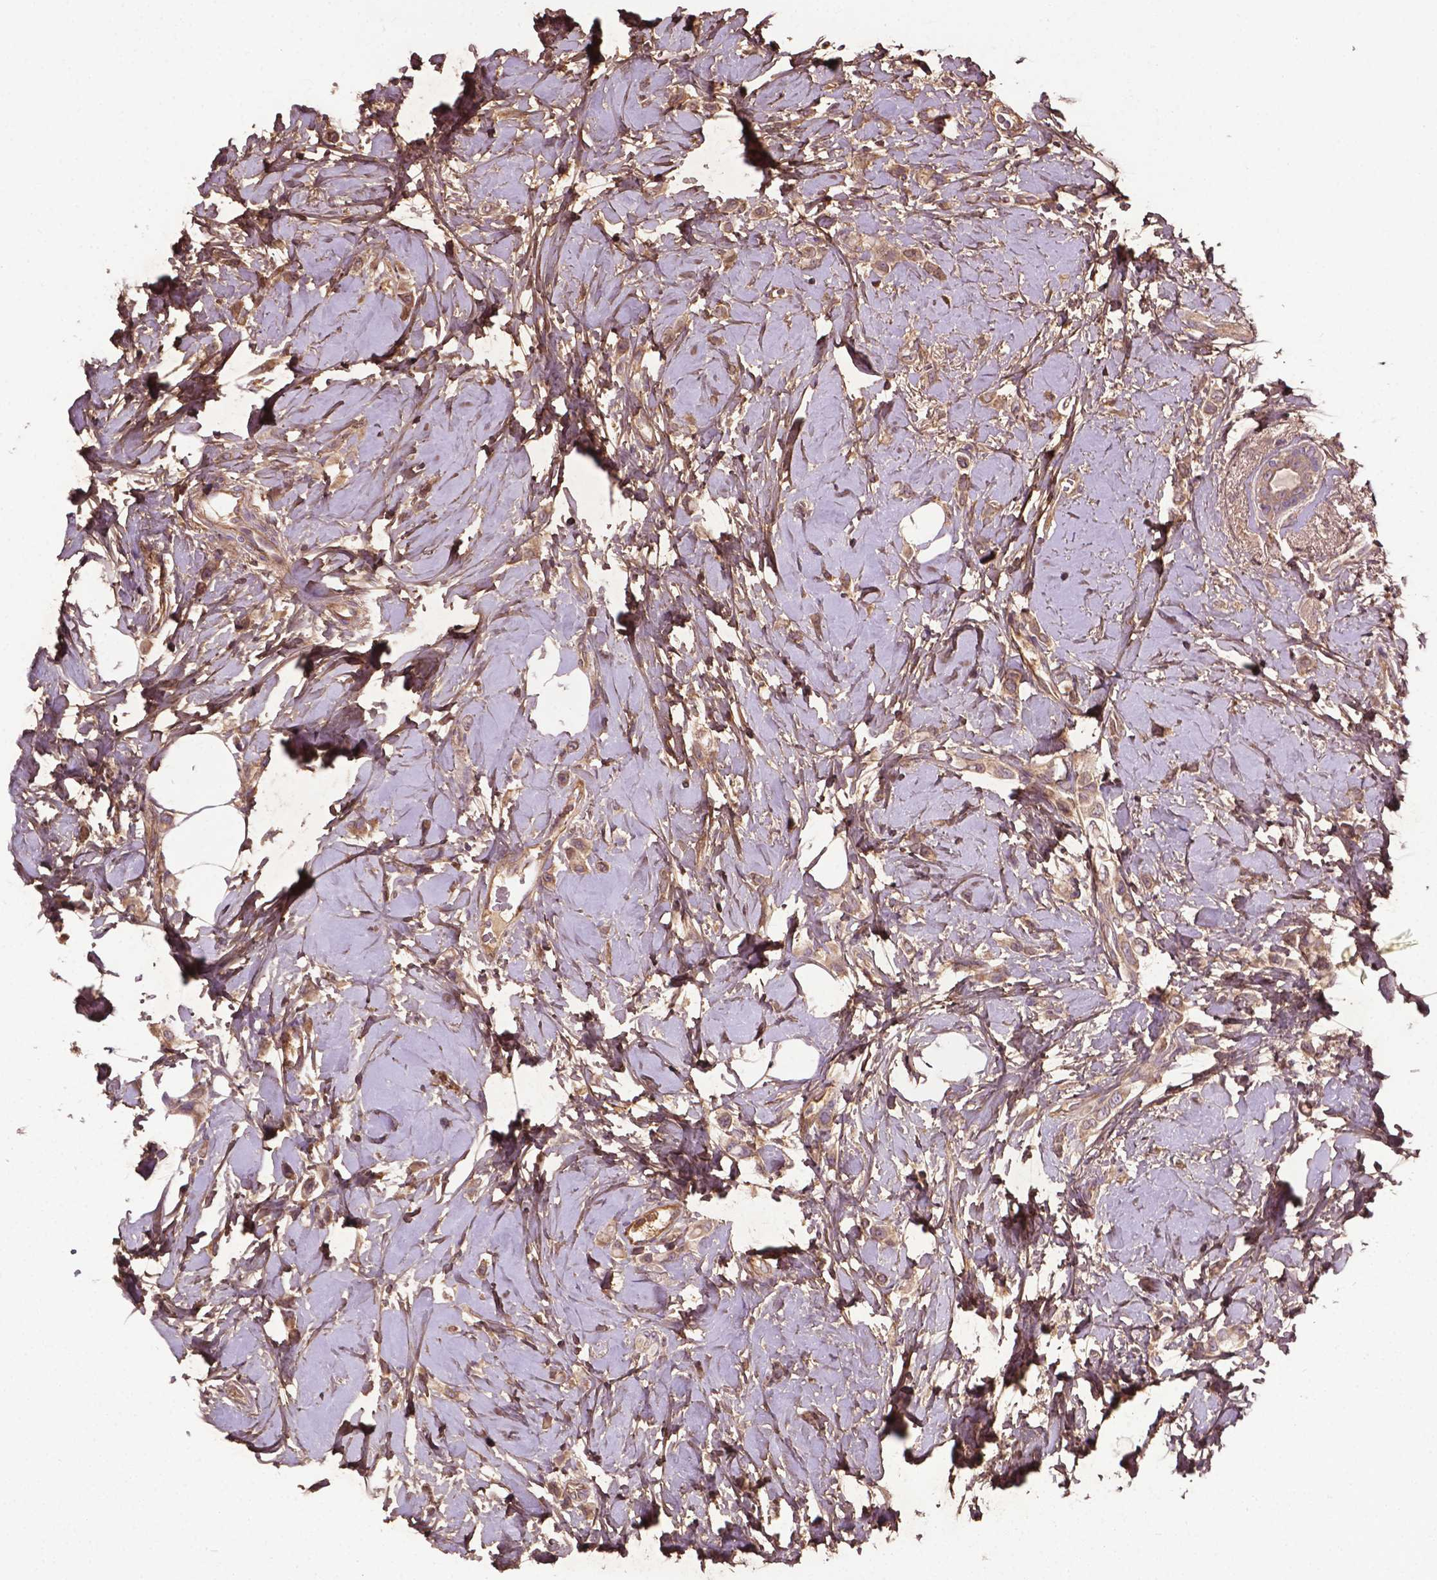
{"staining": {"intensity": "weak", "quantity": ">75%", "location": "cytoplasmic/membranous"}, "tissue": "breast cancer", "cell_type": "Tumor cells", "image_type": "cancer", "snomed": [{"axis": "morphology", "description": "Lobular carcinoma"}, {"axis": "topography", "description": "Breast"}], "caption": "Brown immunohistochemical staining in breast lobular carcinoma displays weak cytoplasmic/membranous expression in approximately >75% of tumor cells.", "gene": "GJA9", "patient": {"sex": "female", "age": 66}}